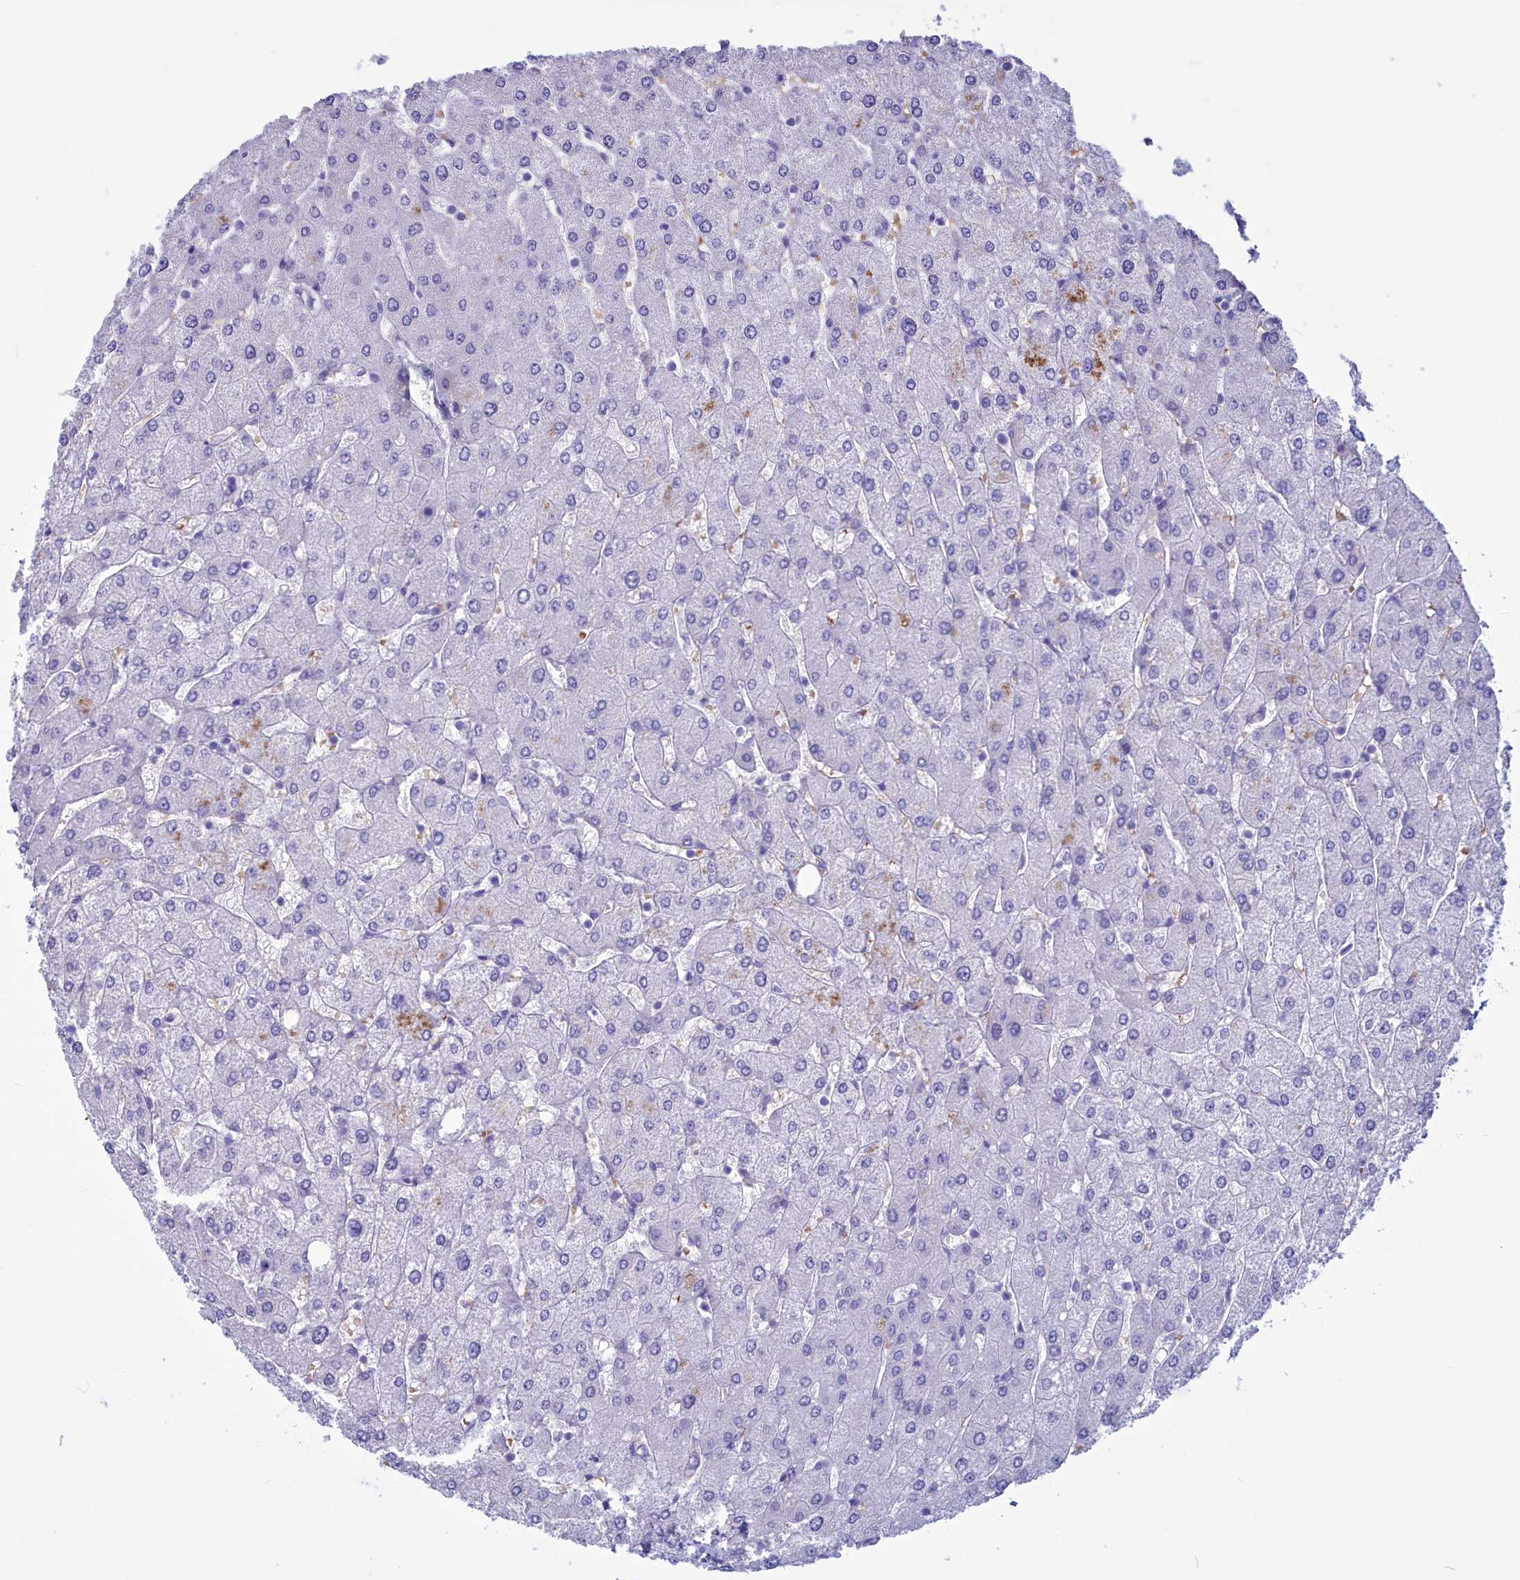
{"staining": {"intensity": "negative", "quantity": "none", "location": "none"}, "tissue": "liver", "cell_type": "Cholangiocytes", "image_type": "normal", "snomed": [{"axis": "morphology", "description": "Normal tissue, NOS"}, {"axis": "topography", "description": "Liver"}], "caption": "Immunohistochemical staining of unremarkable human liver displays no significant expression in cholangiocytes.", "gene": "GAPDHS", "patient": {"sex": "male", "age": 55}}